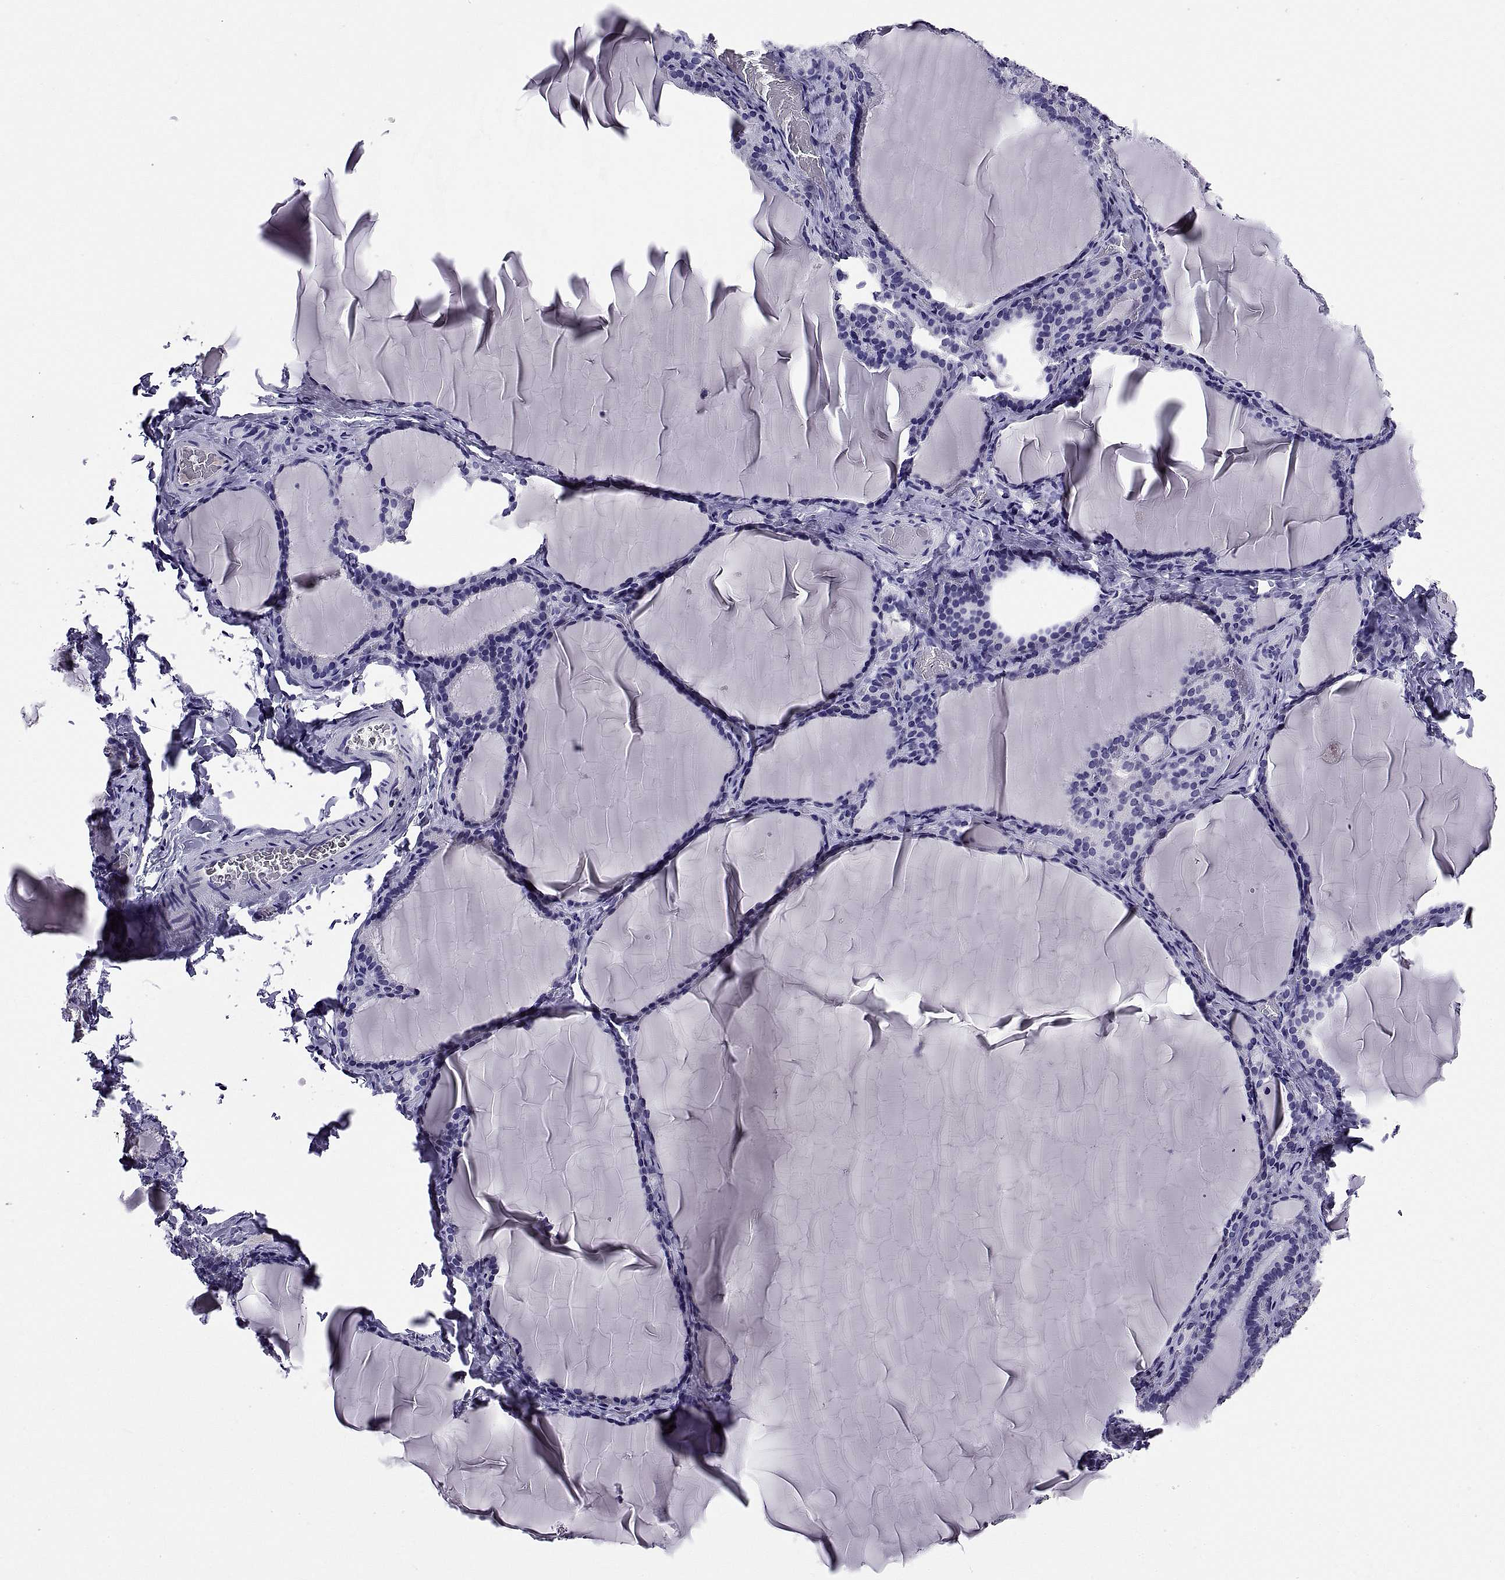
{"staining": {"intensity": "negative", "quantity": "none", "location": "none"}, "tissue": "thyroid gland", "cell_type": "Glandular cells", "image_type": "normal", "snomed": [{"axis": "morphology", "description": "Normal tissue, NOS"}, {"axis": "morphology", "description": "Hyperplasia, NOS"}, {"axis": "topography", "description": "Thyroid gland"}], "caption": "IHC of normal thyroid gland demonstrates no positivity in glandular cells. The staining is performed using DAB (3,3'-diaminobenzidine) brown chromogen with nuclei counter-stained in using hematoxylin.", "gene": "TGFBR3L", "patient": {"sex": "female", "age": 27}}